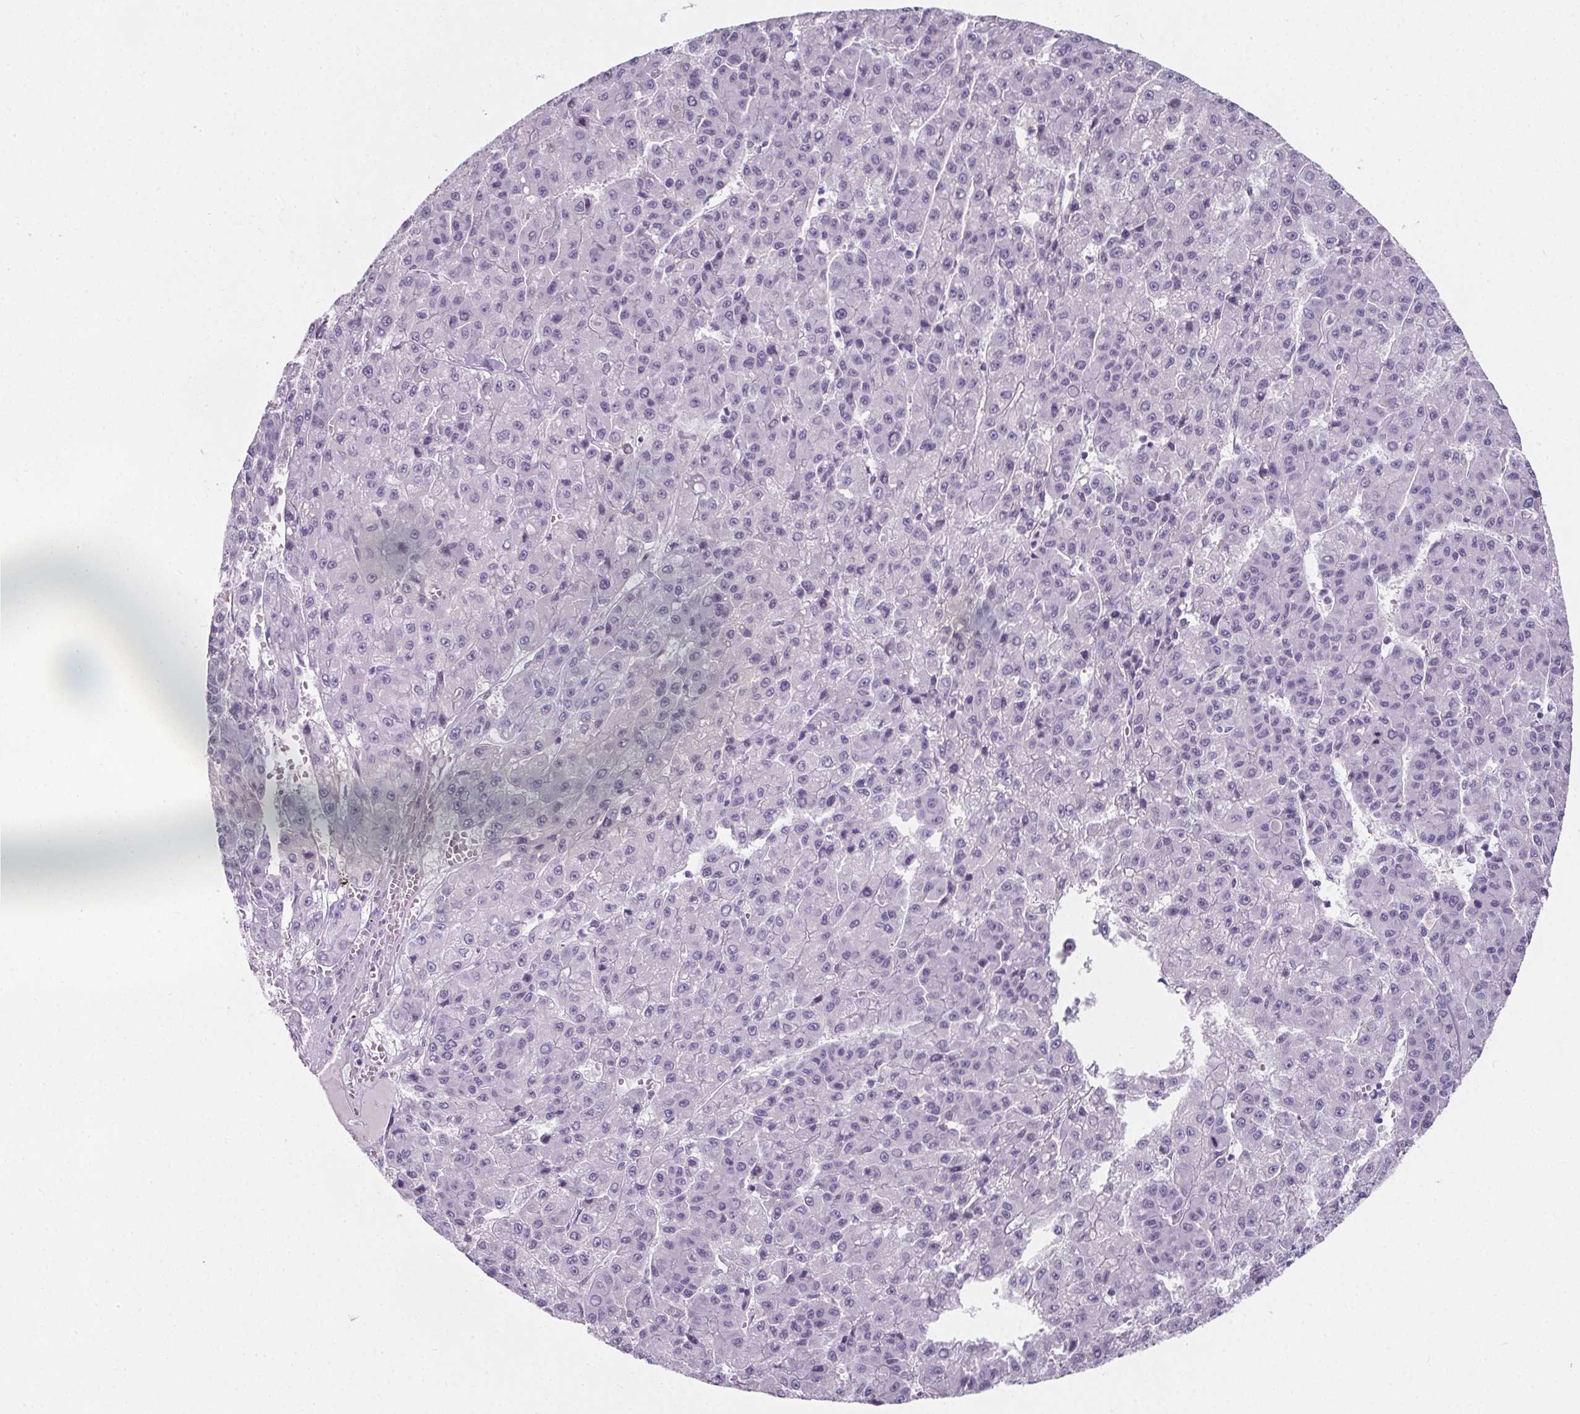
{"staining": {"intensity": "negative", "quantity": "none", "location": "none"}, "tissue": "liver cancer", "cell_type": "Tumor cells", "image_type": "cancer", "snomed": [{"axis": "morphology", "description": "Carcinoma, Hepatocellular, NOS"}, {"axis": "topography", "description": "Liver"}], "caption": "Immunohistochemical staining of human liver hepatocellular carcinoma demonstrates no significant expression in tumor cells.", "gene": "ADRB1", "patient": {"sex": "male", "age": 70}}